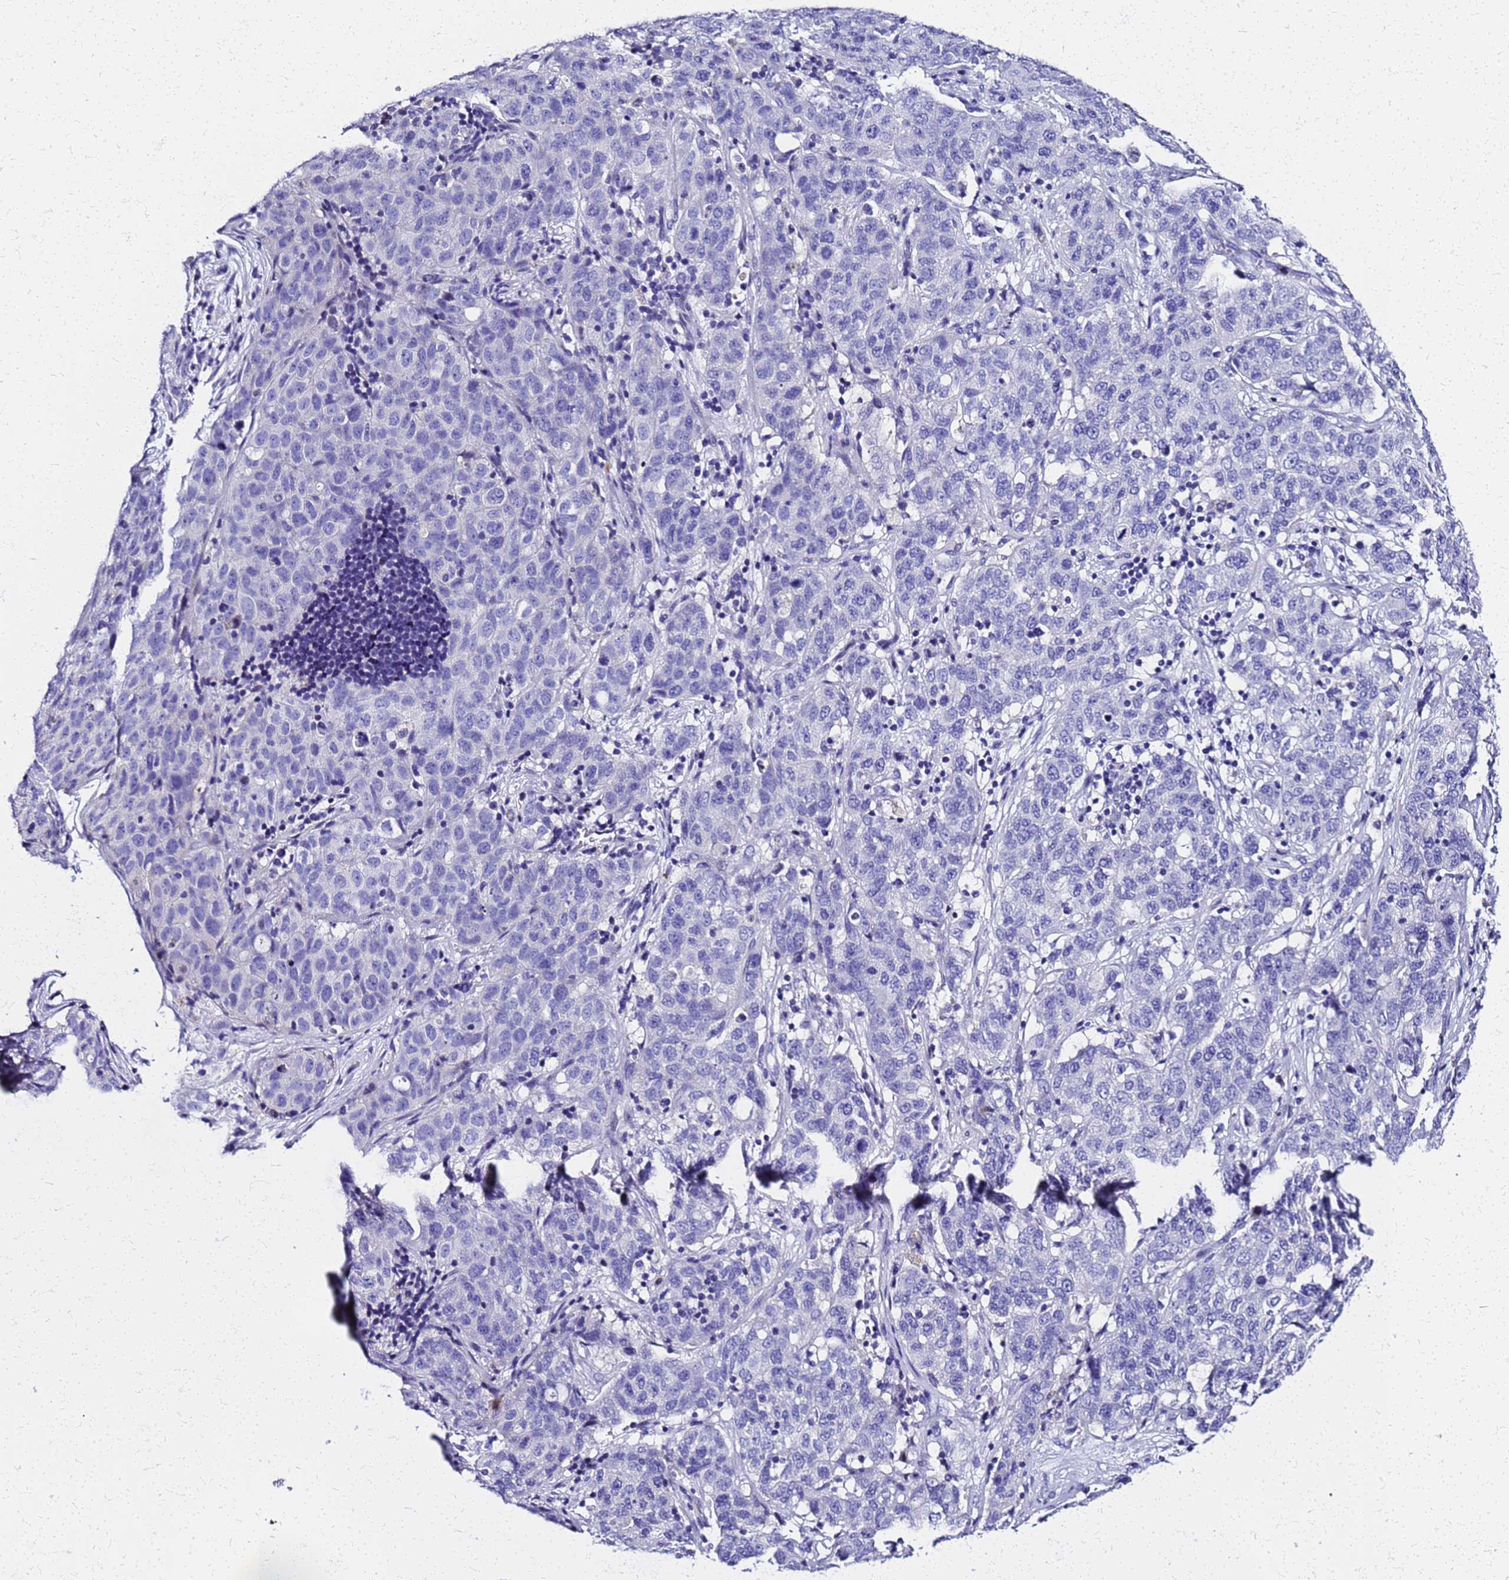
{"staining": {"intensity": "negative", "quantity": "none", "location": "none"}, "tissue": "stomach cancer", "cell_type": "Tumor cells", "image_type": "cancer", "snomed": [{"axis": "morphology", "description": "Normal tissue, NOS"}, {"axis": "morphology", "description": "Adenocarcinoma, NOS"}, {"axis": "topography", "description": "Lymph node"}, {"axis": "topography", "description": "Stomach"}], "caption": "Tumor cells show no significant protein expression in stomach cancer.", "gene": "SMIM21", "patient": {"sex": "male", "age": 48}}